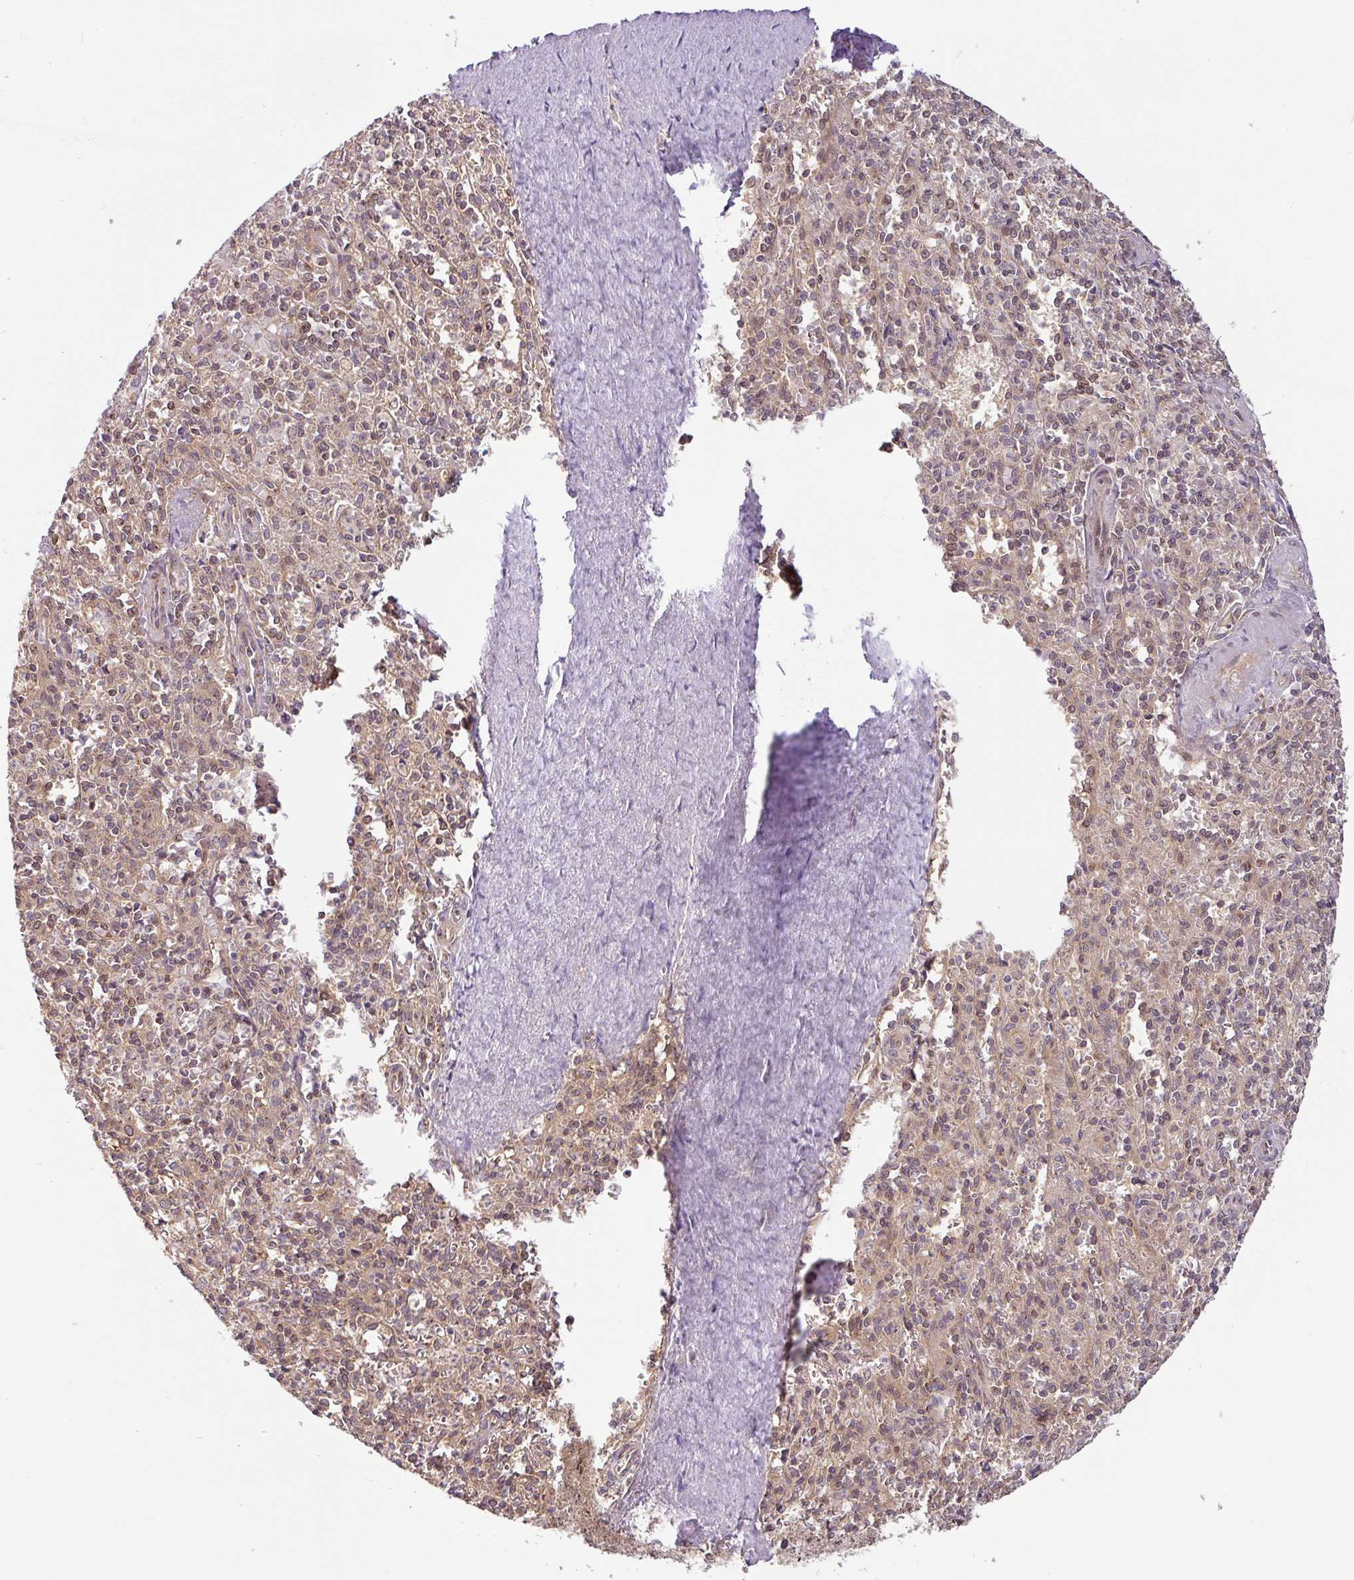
{"staining": {"intensity": "weak", "quantity": "<25%", "location": "nuclear"}, "tissue": "spleen", "cell_type": "Cells in red pulp", "image_type": "normal", "snomed": [{"axis": "morphology", "description": "Normal tissue, NOS"}, {"axis": "topography", "description": "Spleen"}], "caption": "High power microscopy photomicrograph of an immunohistochemistry (IHC) image of normal spleen, revealing no significant expression in cells in red pulp.", "gene": "SHB", "patient": {"sex": "female", "age": 70}}